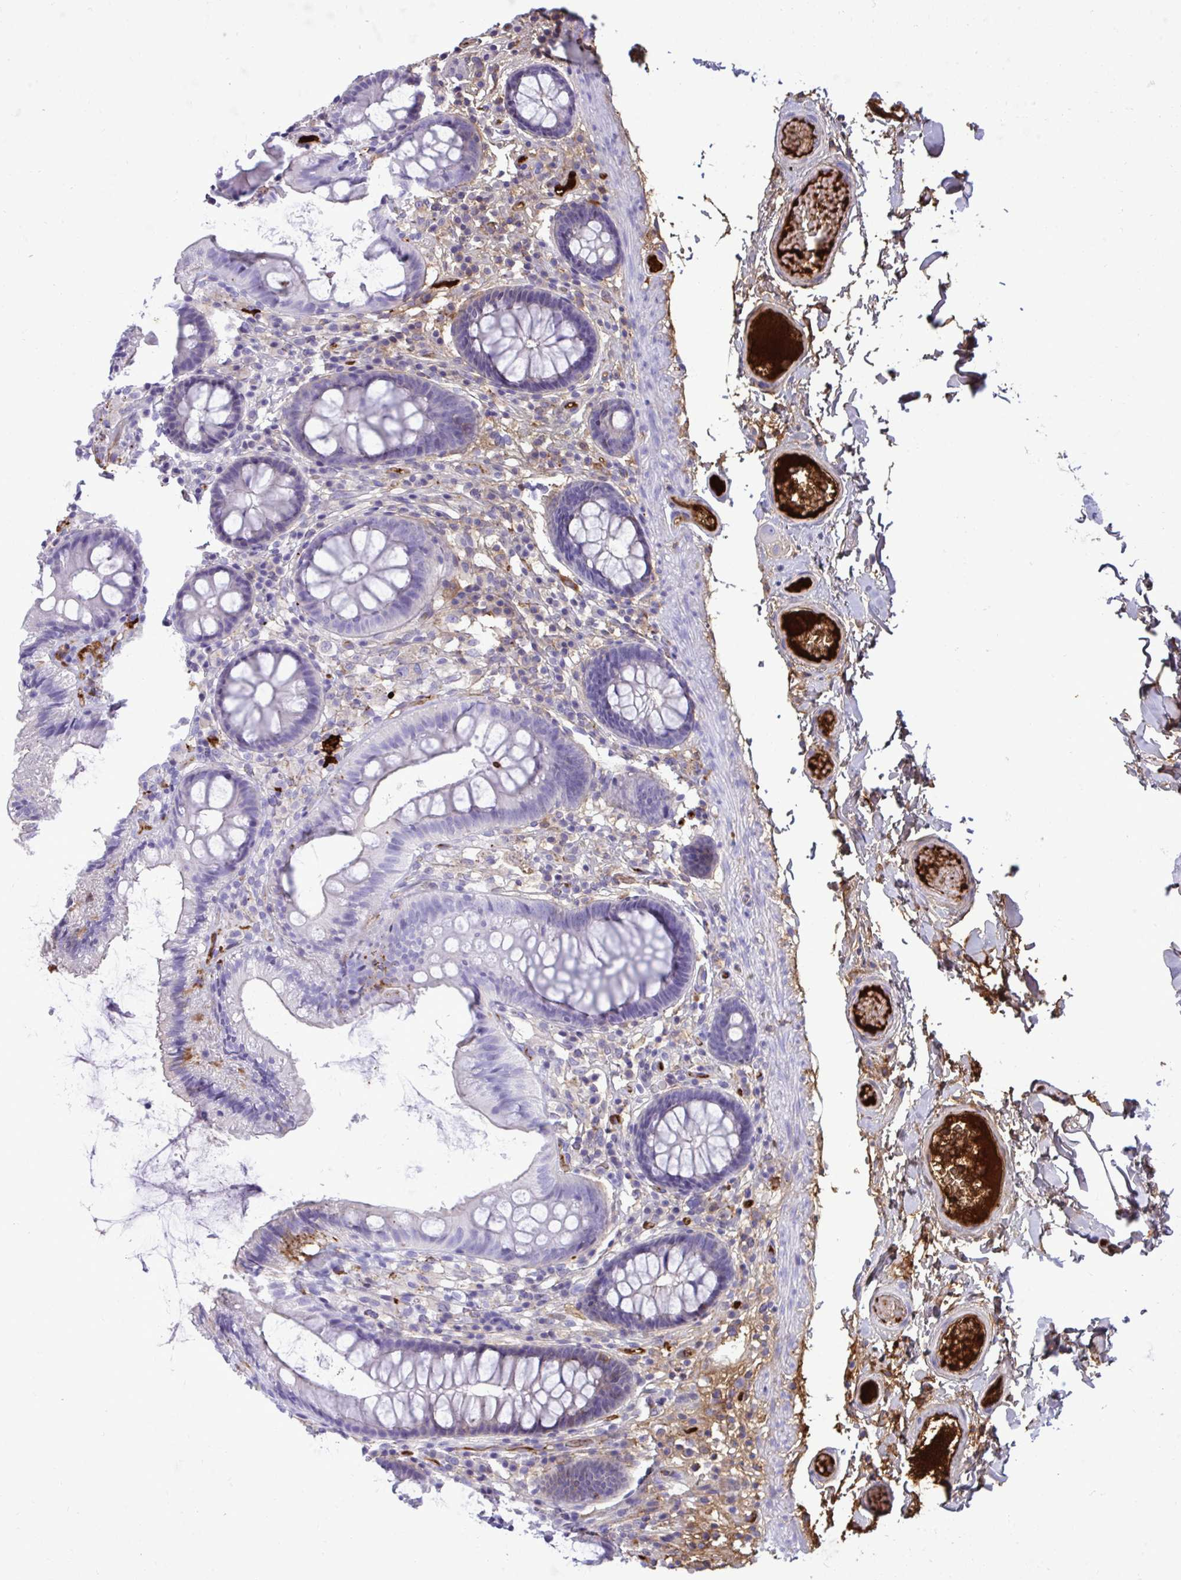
{"staining": {"intensity": "negative", "quantity": "none", "location": "none"}, "tissue": "colon", "cell_type": "Endothelial cells", "image_type": "normal", "snomed": [{"axis": "morphology", "description": "Normal tissue, NOS"}, {"axis": "topography", "description": "Colon"}], "caption": "This is a image of IHC staining of unremarkable colon, which shows no staining in endothelial cells. The staining is performed using DAB (3,3'-diaminobenzidine) brown chromogen with nuclei counter-stained in using hematoxylin.", "gene": "F2", "patient": {"sex": "male", "age": 84}}